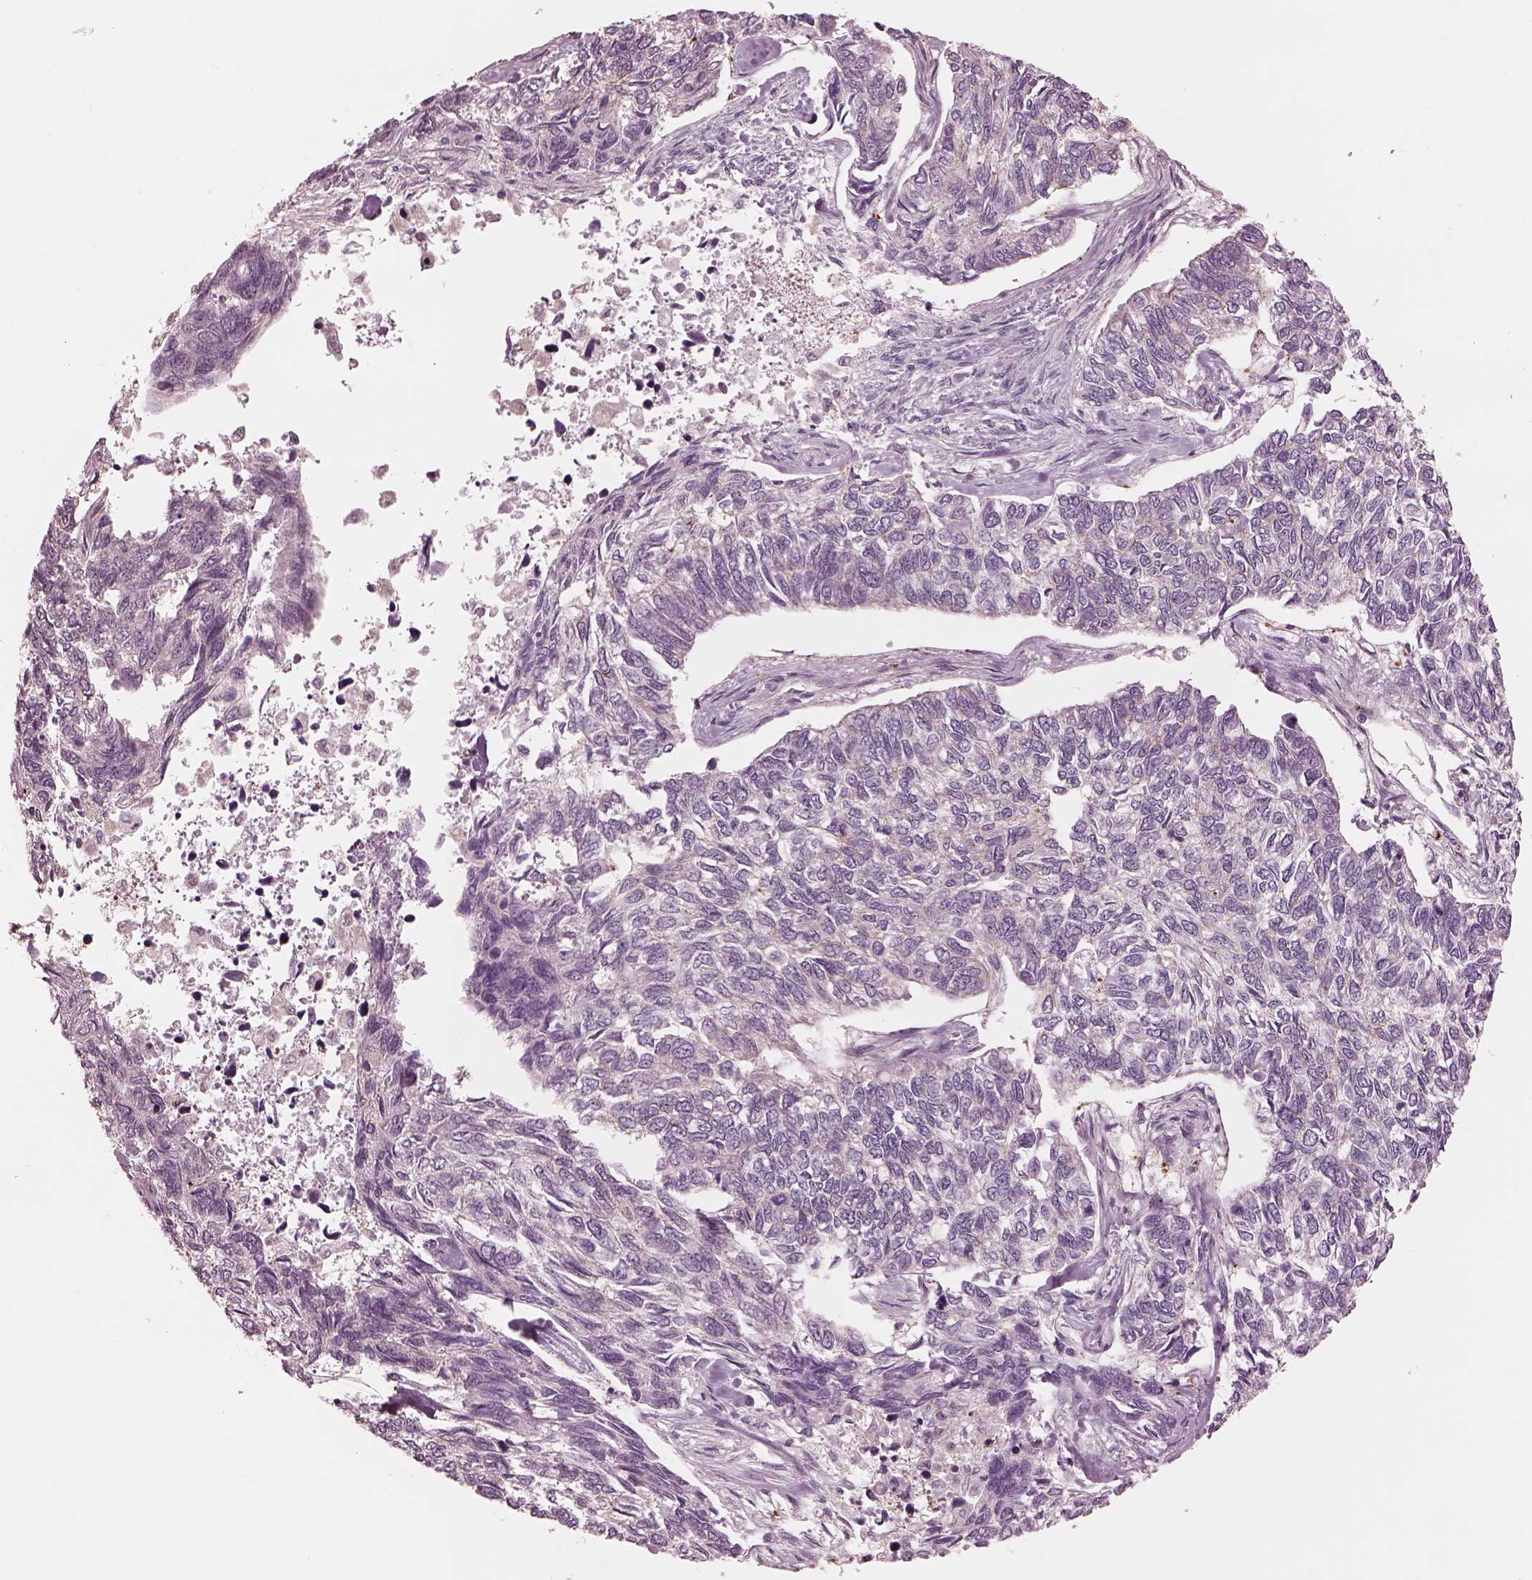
{"staining": {"intensity": "negative", "quantity": "none", "location": "none"}, "tissue": "skin cancer", "cell_type": "Tumor cells", "image_type": "cancer", "snomed": [{"axis": "morphology", "description": "Basal cell carcinoma"}, {"axis": "topography", "description": "Skin"}], "caption": "Tumor cells show no significant protein expression in skin basal cell carcinoma.", "gene": "STK33", "patient": {"sex": "female", "age": 65}}